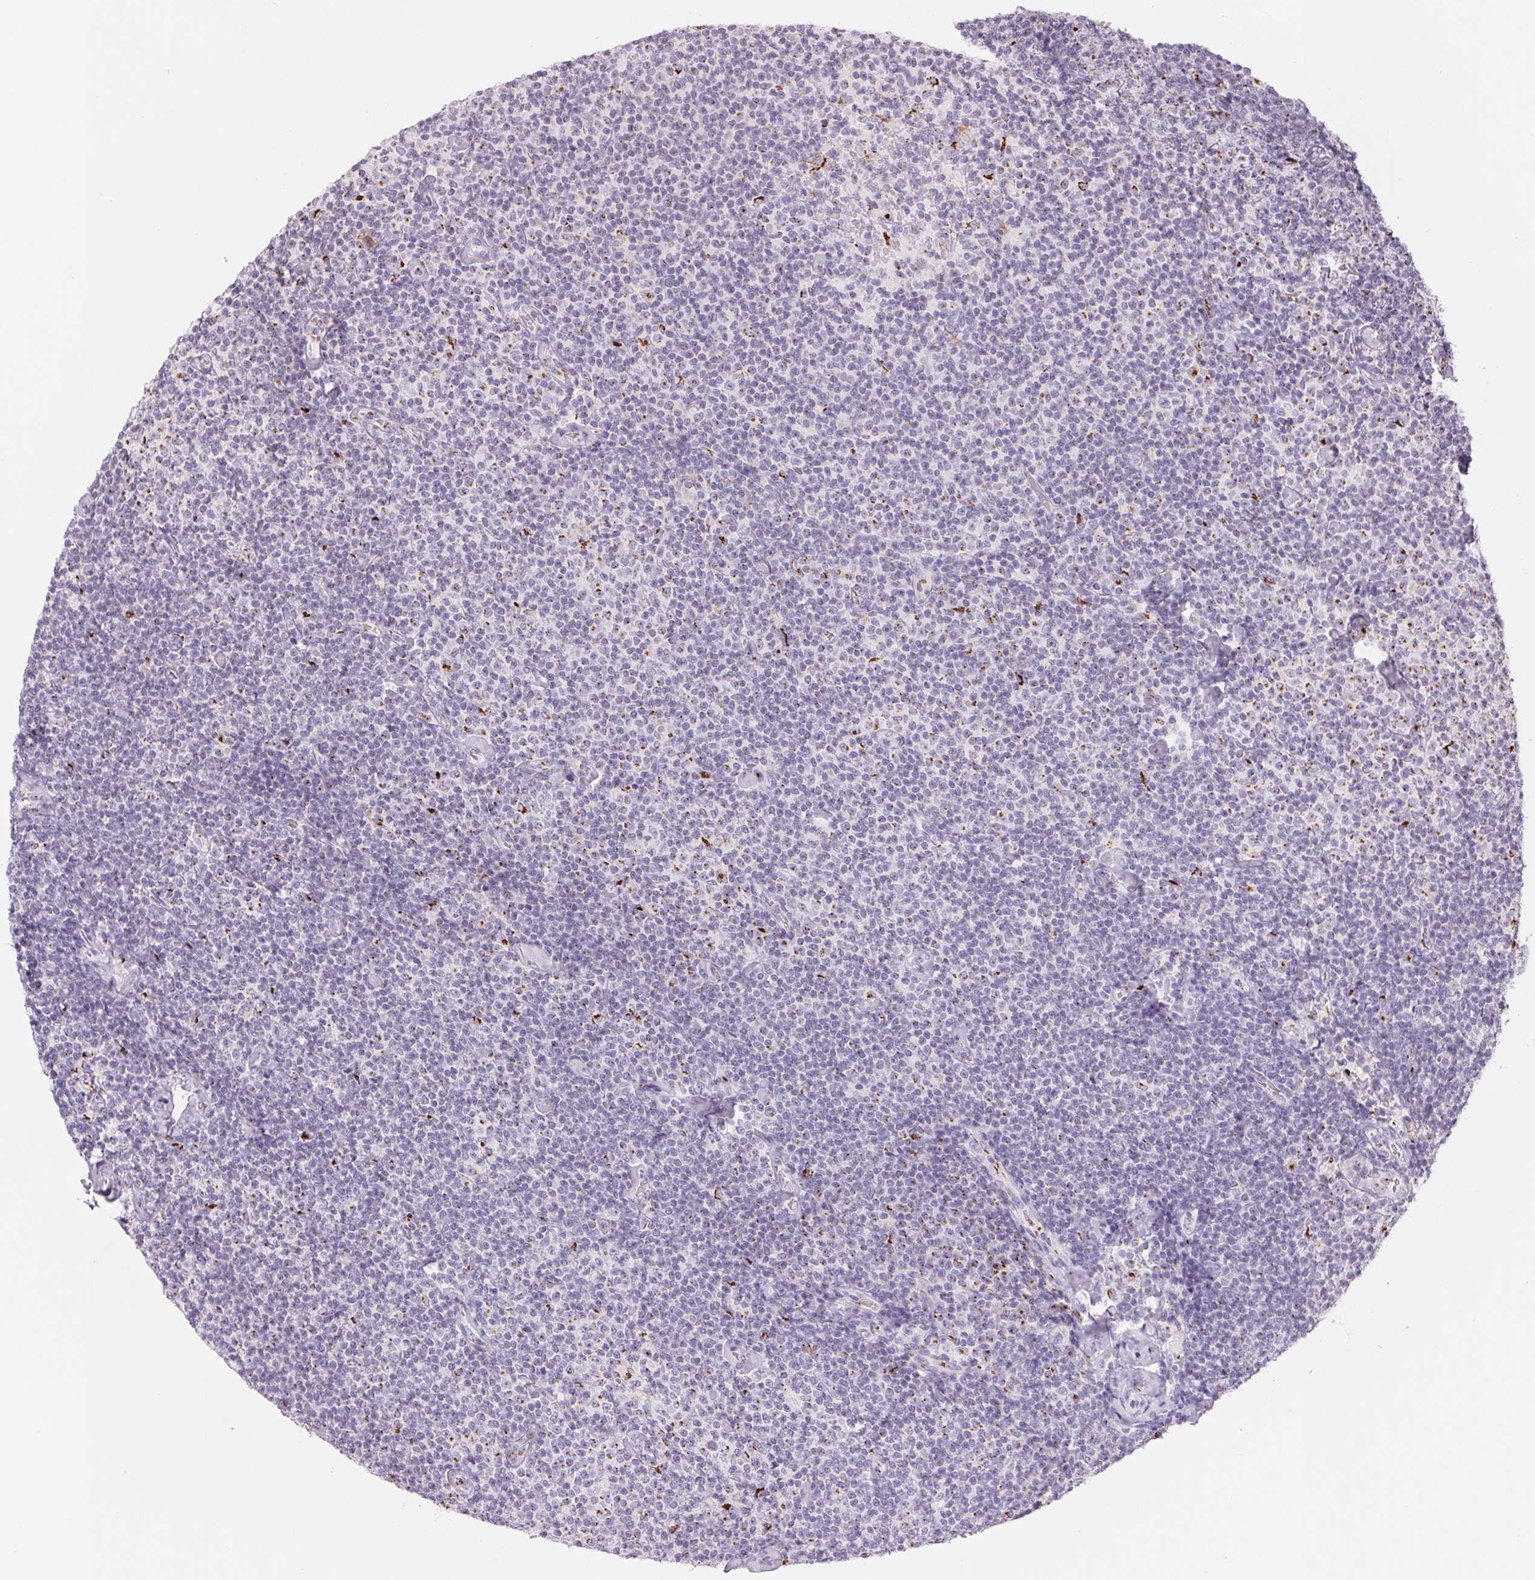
{"staining": {"intensity": "moderate", "quantity": "<25%", "location": "cytoplasmic/membranous"}, "tissue": "lymphoma", "cell_type": "Tumor cells", "image_type": "cancer", "snomed": [{"axis": "morphology", "description": "Malignant lymphoma, non-Hodgkin's type, Low grade"}, {"axis": "topography", "description": "Lymph node"}], "caption": "IHC image of neoplastic tissue: lymphoma stained using immunohistochemistry (IHC) reveals low levels of moderate protein expression localized specifically in the cytoplasmic/membranous of tumor cells, appearing as a cytoplasmic/membranous brown color.", "gene": "GALNT7", "patient": {"sex": "male", "age": 81}}